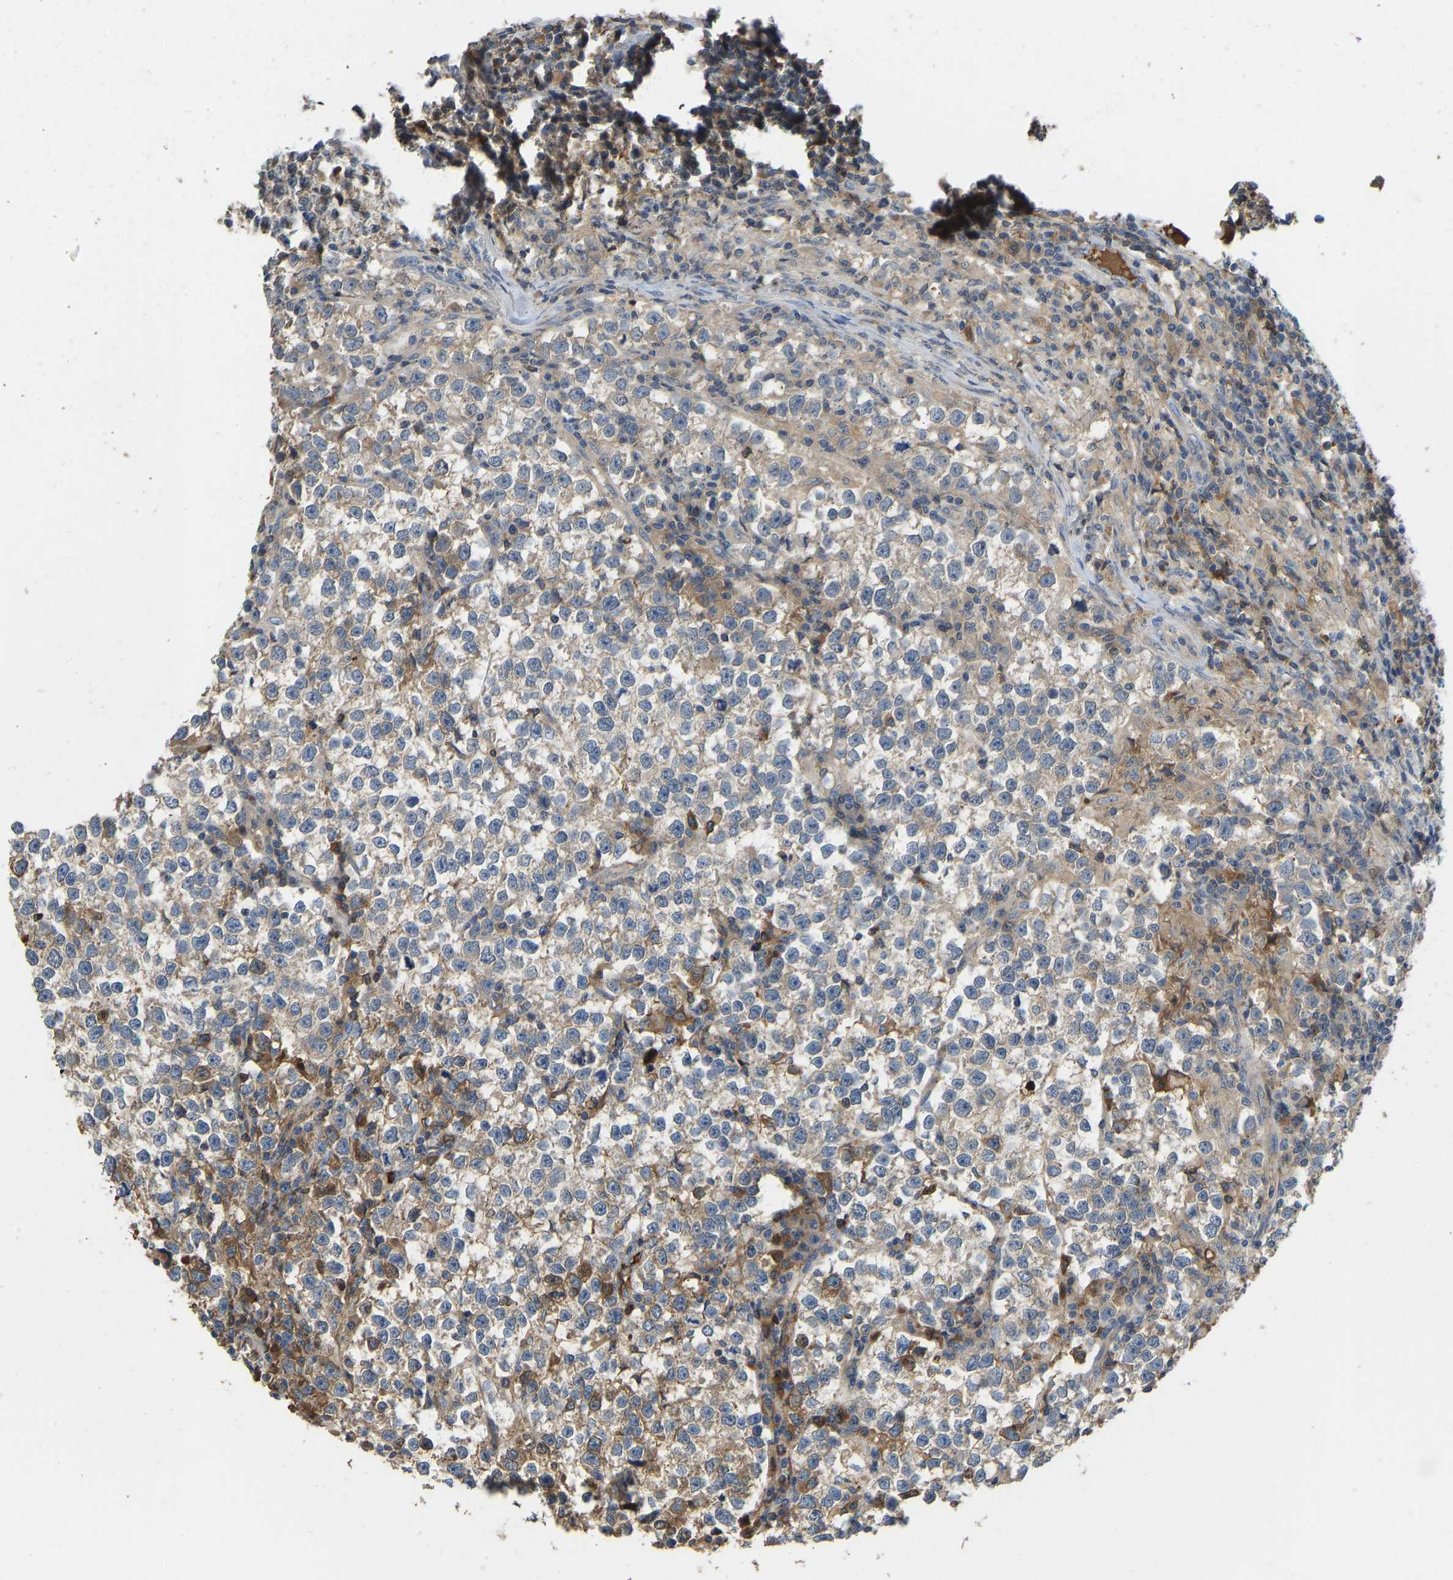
{"staining": {"intensity": "weak", "quantity": "<25%", "location": "cytoplasmic/membranous"}, "tissue": "testis cancer", "cell_type": "Tumor cells", "image_type": "cancer", "snomed": [{"axis": "morphology", "description": "Normal tissue, NOS"}, {"axis": "morphology", "description": "Seminoma, NOS"}, {"axis": "topography", "description": "Testis"}], "caption": "Tumor cells show no significant protein positivity in testis seminoma.", "gene": "VCPKMT", "patient": {"sex": "male", "age": 43}}